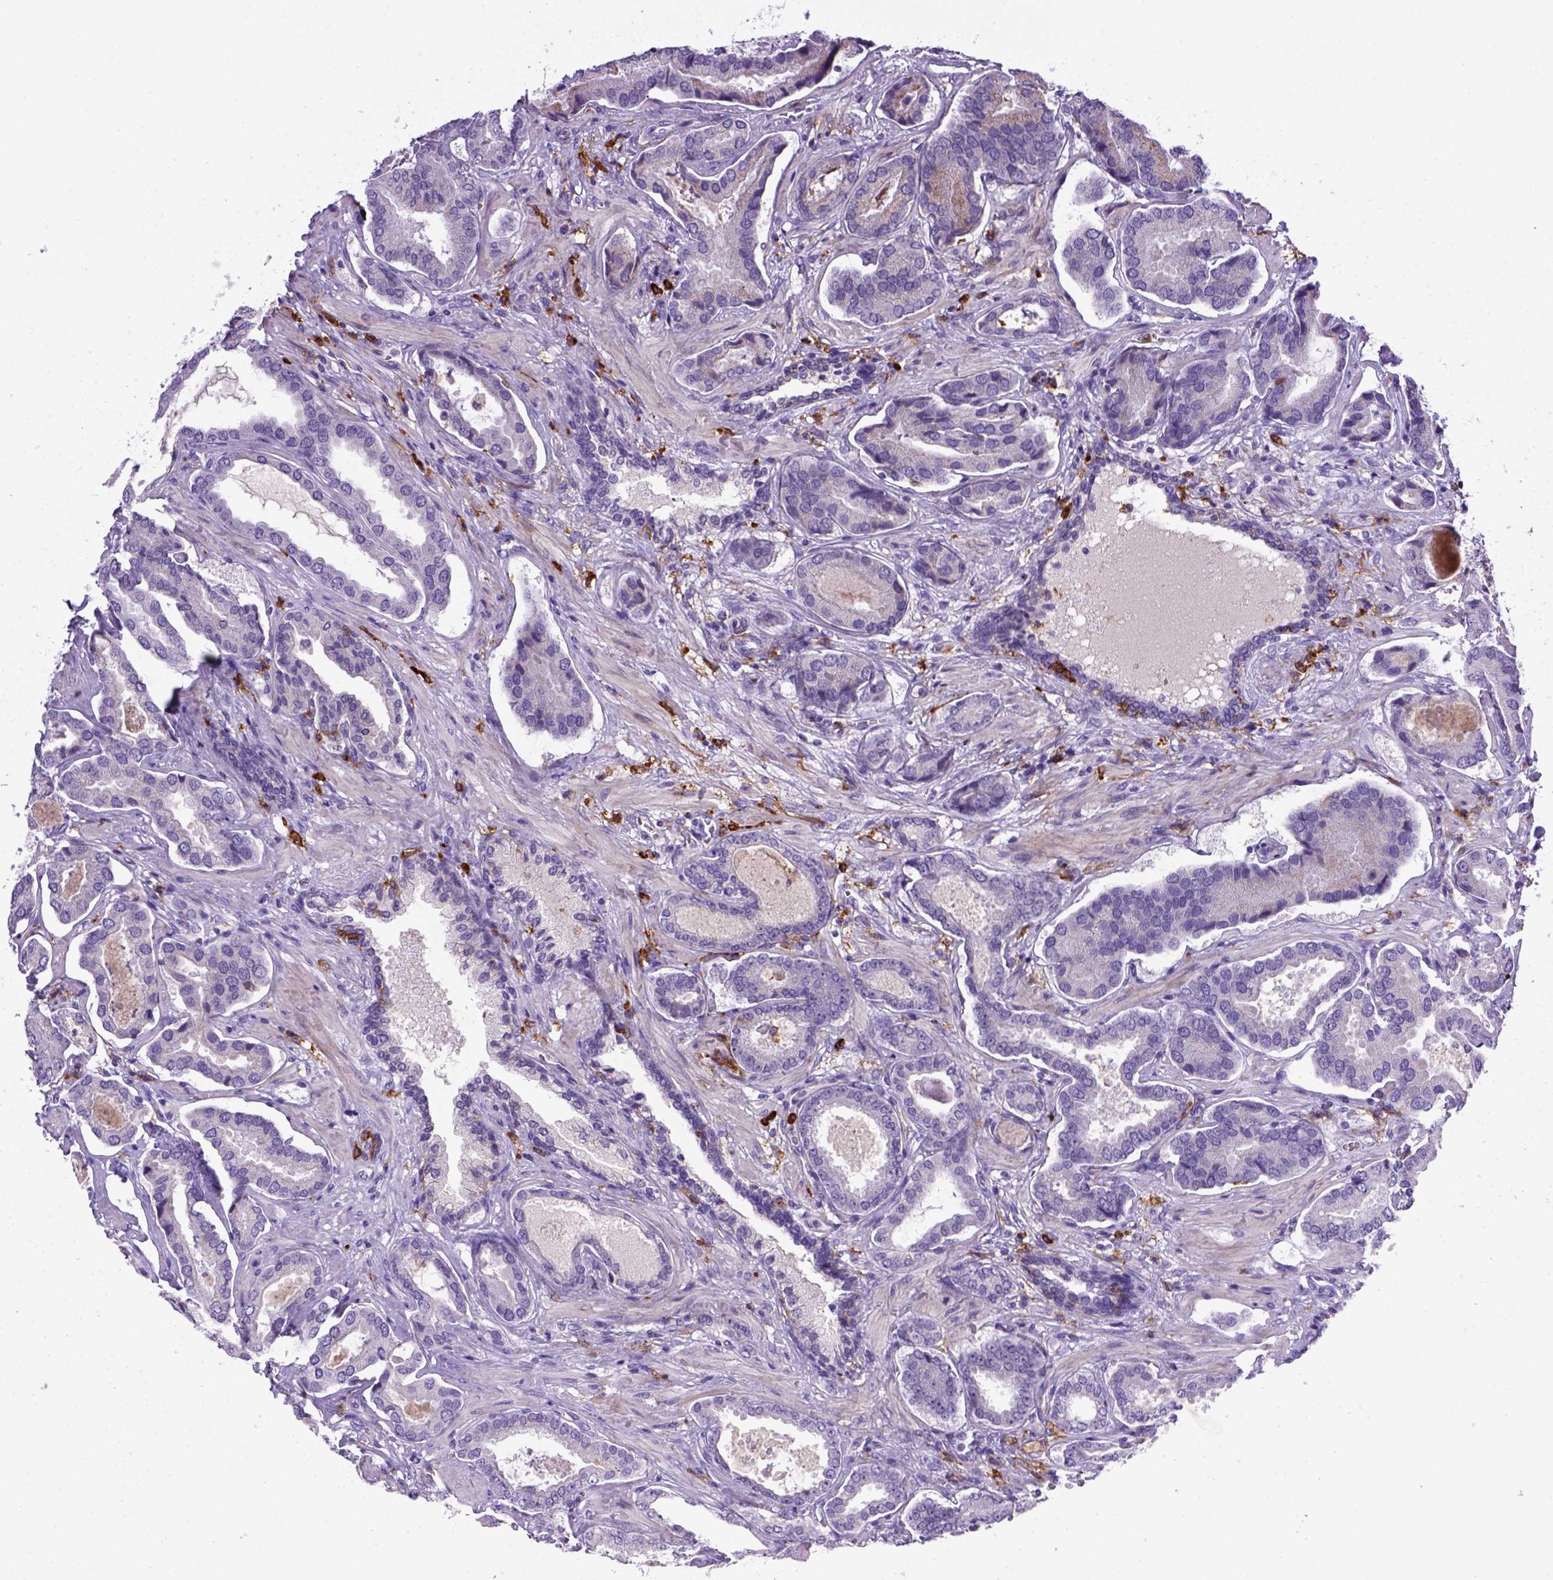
{"staining": {"intensity": "negative", "quantity": "none", "location": "none"}, "tissue": "prostate cancer", "cell_type": "Tumor cells", "image_type": "cancer", "snomed": [{"axis": "morphology", "description": "Adenocarcinoma, NOS"}, {"axis": "topography", "description": "Prostate"}], "caption": "Tumor cells are negative for brown protein staining in prostate cancer.", "gene": "CD14", "patient": {"sex": "male", "age": 64}}